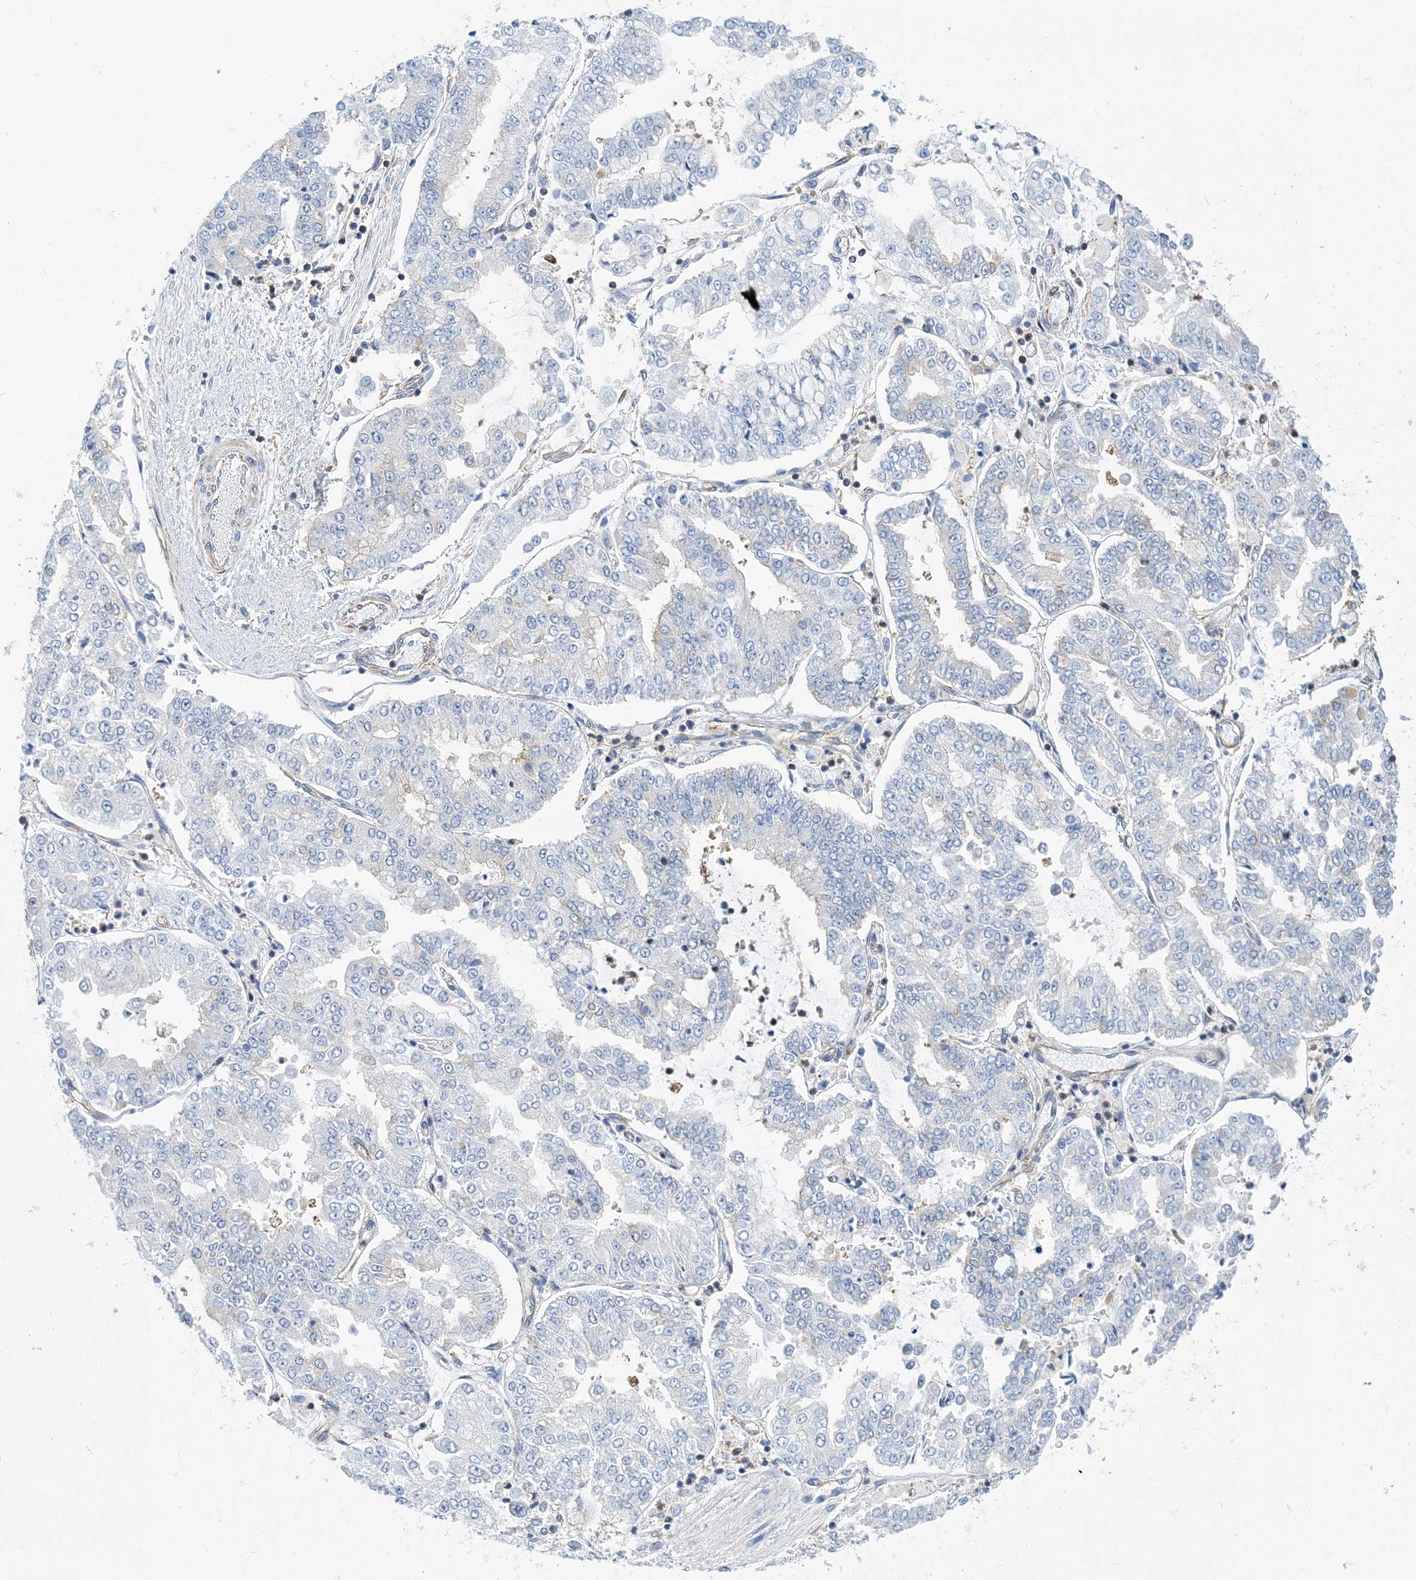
{"staining": {"intensity": "negative", "quantity": "none", "location": "none"}, "tissue": "stomach cancer", "cell_type": "Tumor cells", "image_type": "cancer", "snomed": [{"axis": "morphology", "description": "Adenocarcinoma, NOS"}, {"axis": "topography", "description": "Stomach"}], "caption": "Immunohistochemistry (IHC) histopathology image of adenocarcinoma (stomach) stained for a protein (brown), which reveals no staining in tumor cells. The staining is performed using DAB brown chromogen with nuclei counter-stained in using hematoxylin.", "gene": "DYNC1LI1", "patient": {"sex": "male", "age": 76}}